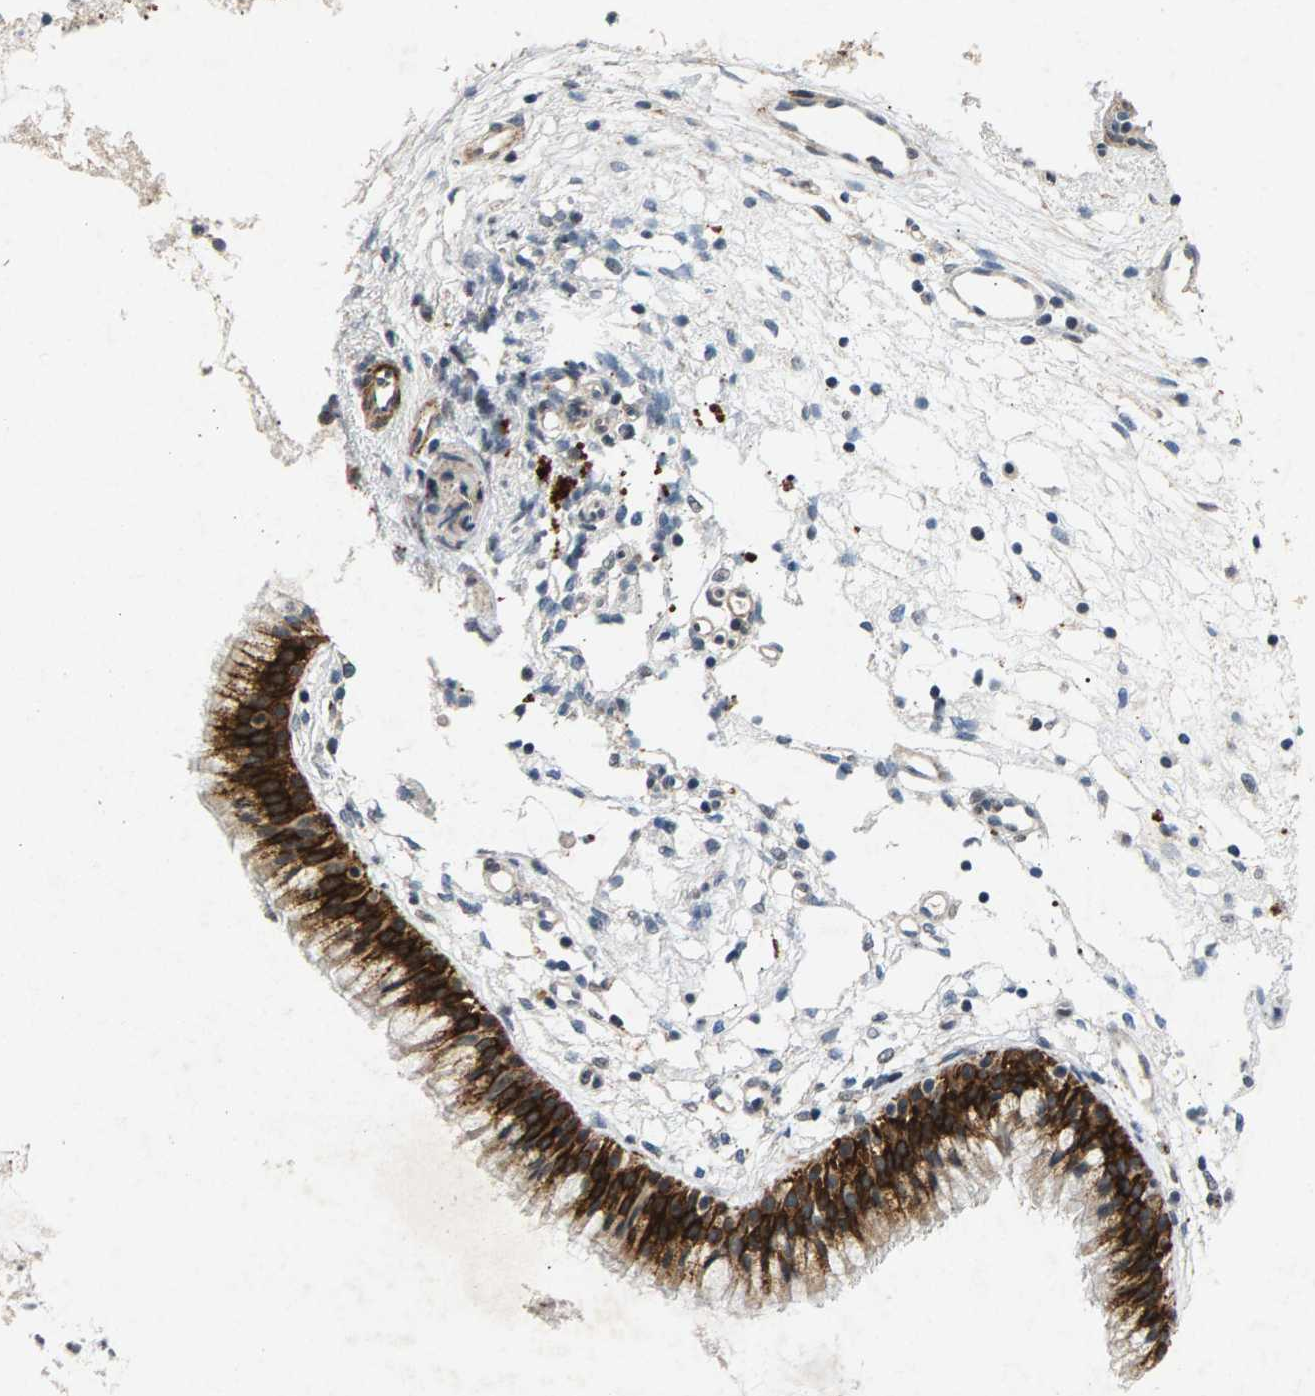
{"staining": {"intensity": "strong", "quantity": "25%-75%", "location": "cytoplasmic/membranous"}, "tissue": "nasopharynx", "cell_type": "Respiratory epithelial cells", "image_type": "normal", "snomed": [{"axis": "morphology", "description": "Normal tissue, NOS"}, {"axis": "topography", "description": "Nasopharynx"}], "caption": "IHC of benign nasopharynx exhibits high levels of strong cytoplasmic/membranous positivity in approximately 25%-75% of respiratory epithelial cells. The staining was performed using DAB, with brown indicating positive protein expression. Nuclei are stained blue with hematoxylin.", "gene": "ZPR1", "patient": {"sex": "male", "age": 21}}